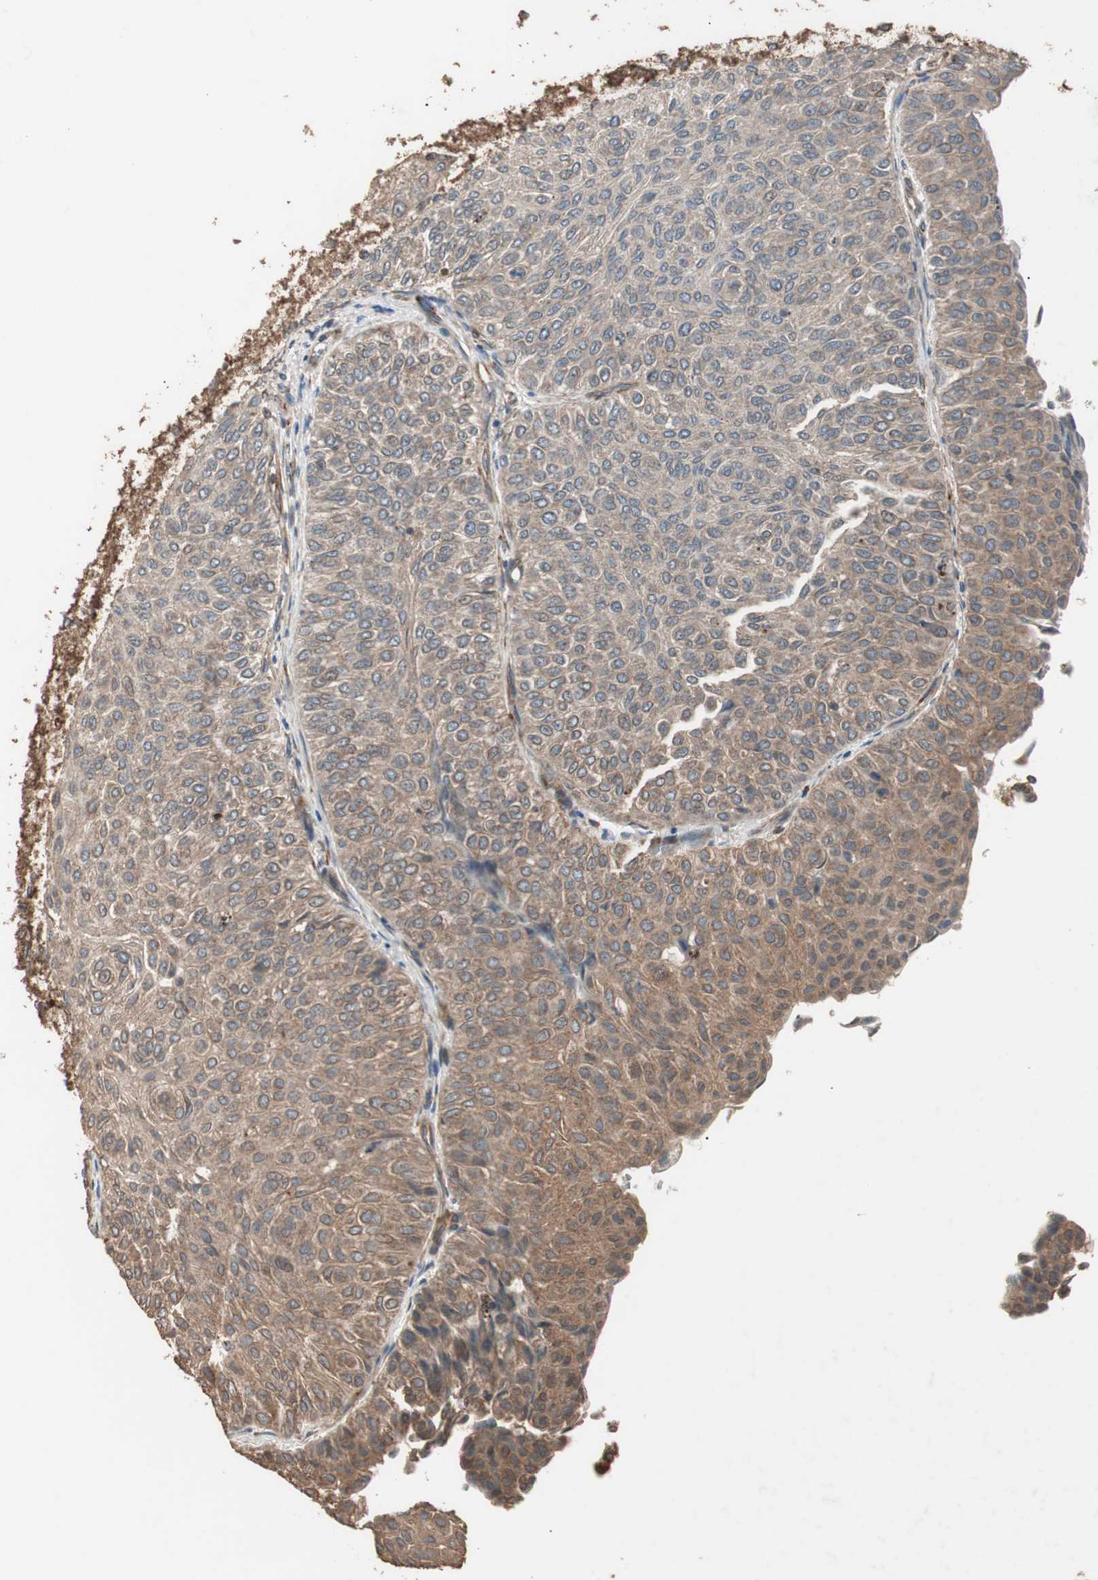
{"staining": {"intensity": "moderate", "quantity": ">75%", "location": "cytoplasmic/membranous"}, "tissue": "urothelial cancer", "cell_type": "Tumor cells", "image_type": "cancer", "snomed": [{"axis": "morphology", "description": "Urothelial carcinoma, Low grade"}, {"axis": "topography", "description": "Urinary bladder"}], "caption": "Protein expression analysis of human urothelial cancer reveals moderate cytoplasmic/membranous positivity in approximately >75% of tumor cells.", "gene": "LZTS1", "patient": {"sex": "male", "age": 78}}